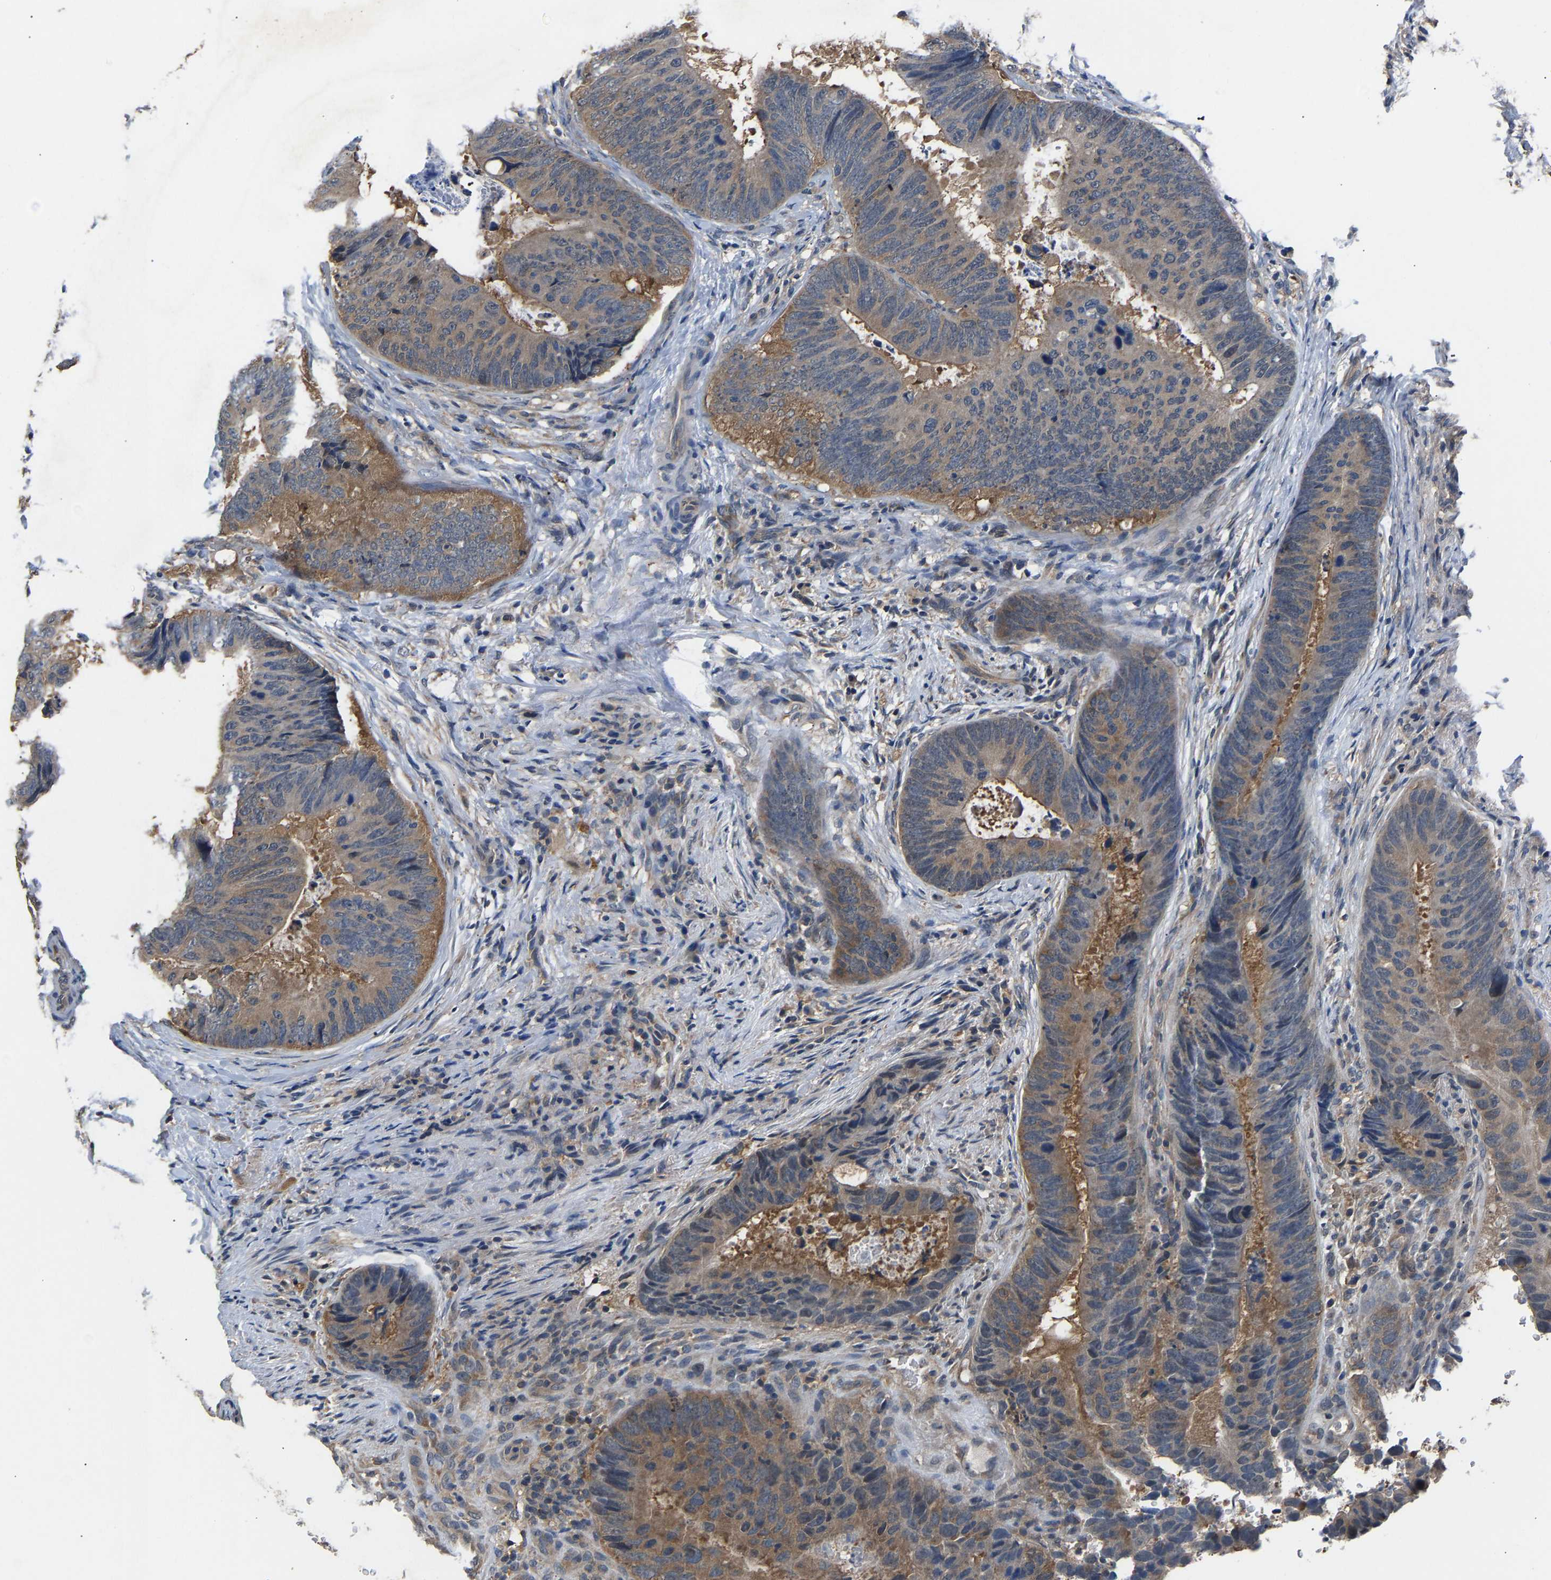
{"staining": {"intensity": "moderate", "quantity": "<25%", "location": "cytoplasmic/membranous"}, "tissue": "colorectal cancer", "cell_type": "Tumor cells", "image_type": "cancer", "snomed": [{"axis": "morphology", "description": "Adenocarcinoma, NOS"}, {"axis": "topography", "description": "Colon"}], "caption": "Immunohistochemical staining of adenocarcinoma (colorectal) demonstrates moderate cytoplasmic/membranous protein staining in about <25% of tumor cells.", "gene": "ABCC9", "patient": {"sex": "male", "age": 56}}